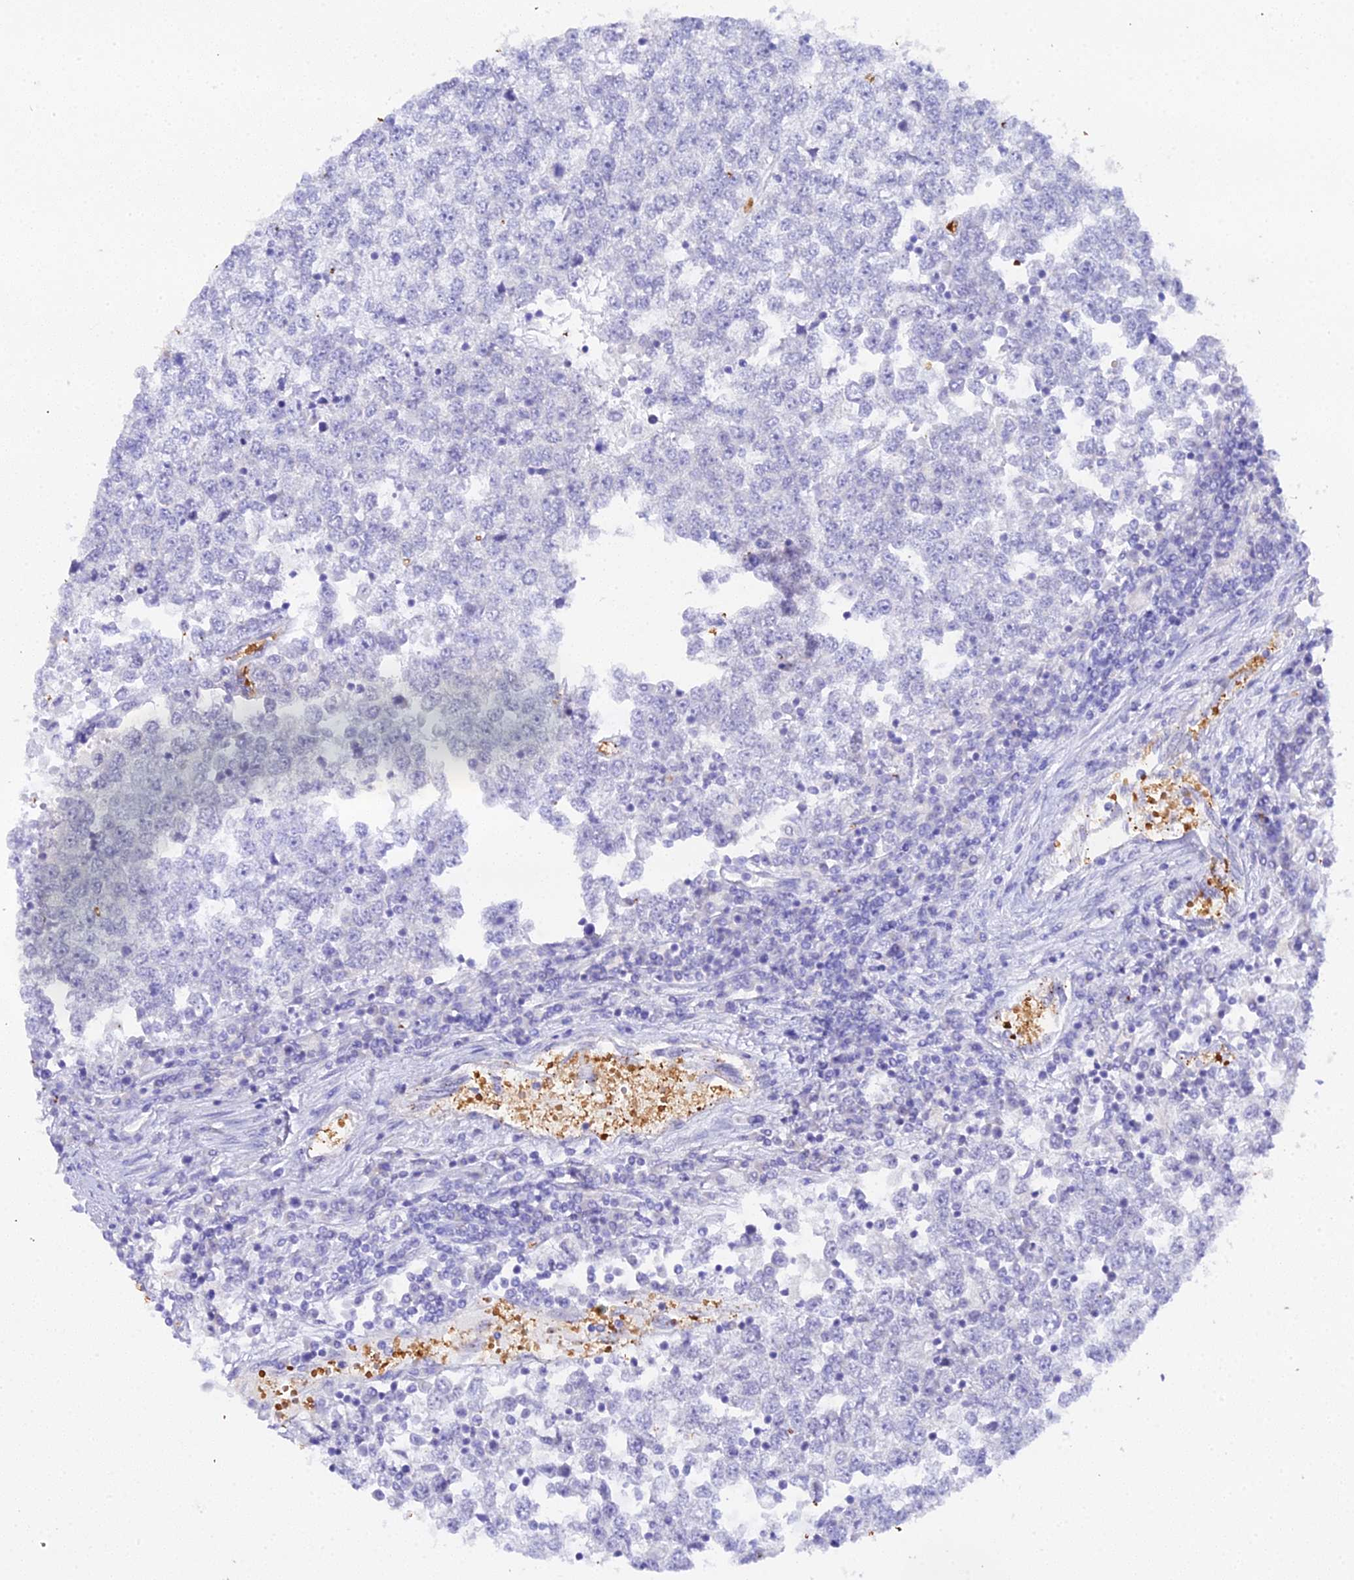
{"staining": {"intensity": "negative", "quantity": "none", "location": "none"}, "tissue": "testis cancer", "cell_type": "Tumor cells", "image_type": "cancer", "snomed": [{"axis": "morphology", "description": "Seminoma, NOS"}, {"axis": "topography", "description": "Testis"}], "caption": "Micrograph shows no protein staining in tumor cells of testis seminoma tissue.", "gene": "CFAP45", "patient": {"sex": "male", "age": 65}}